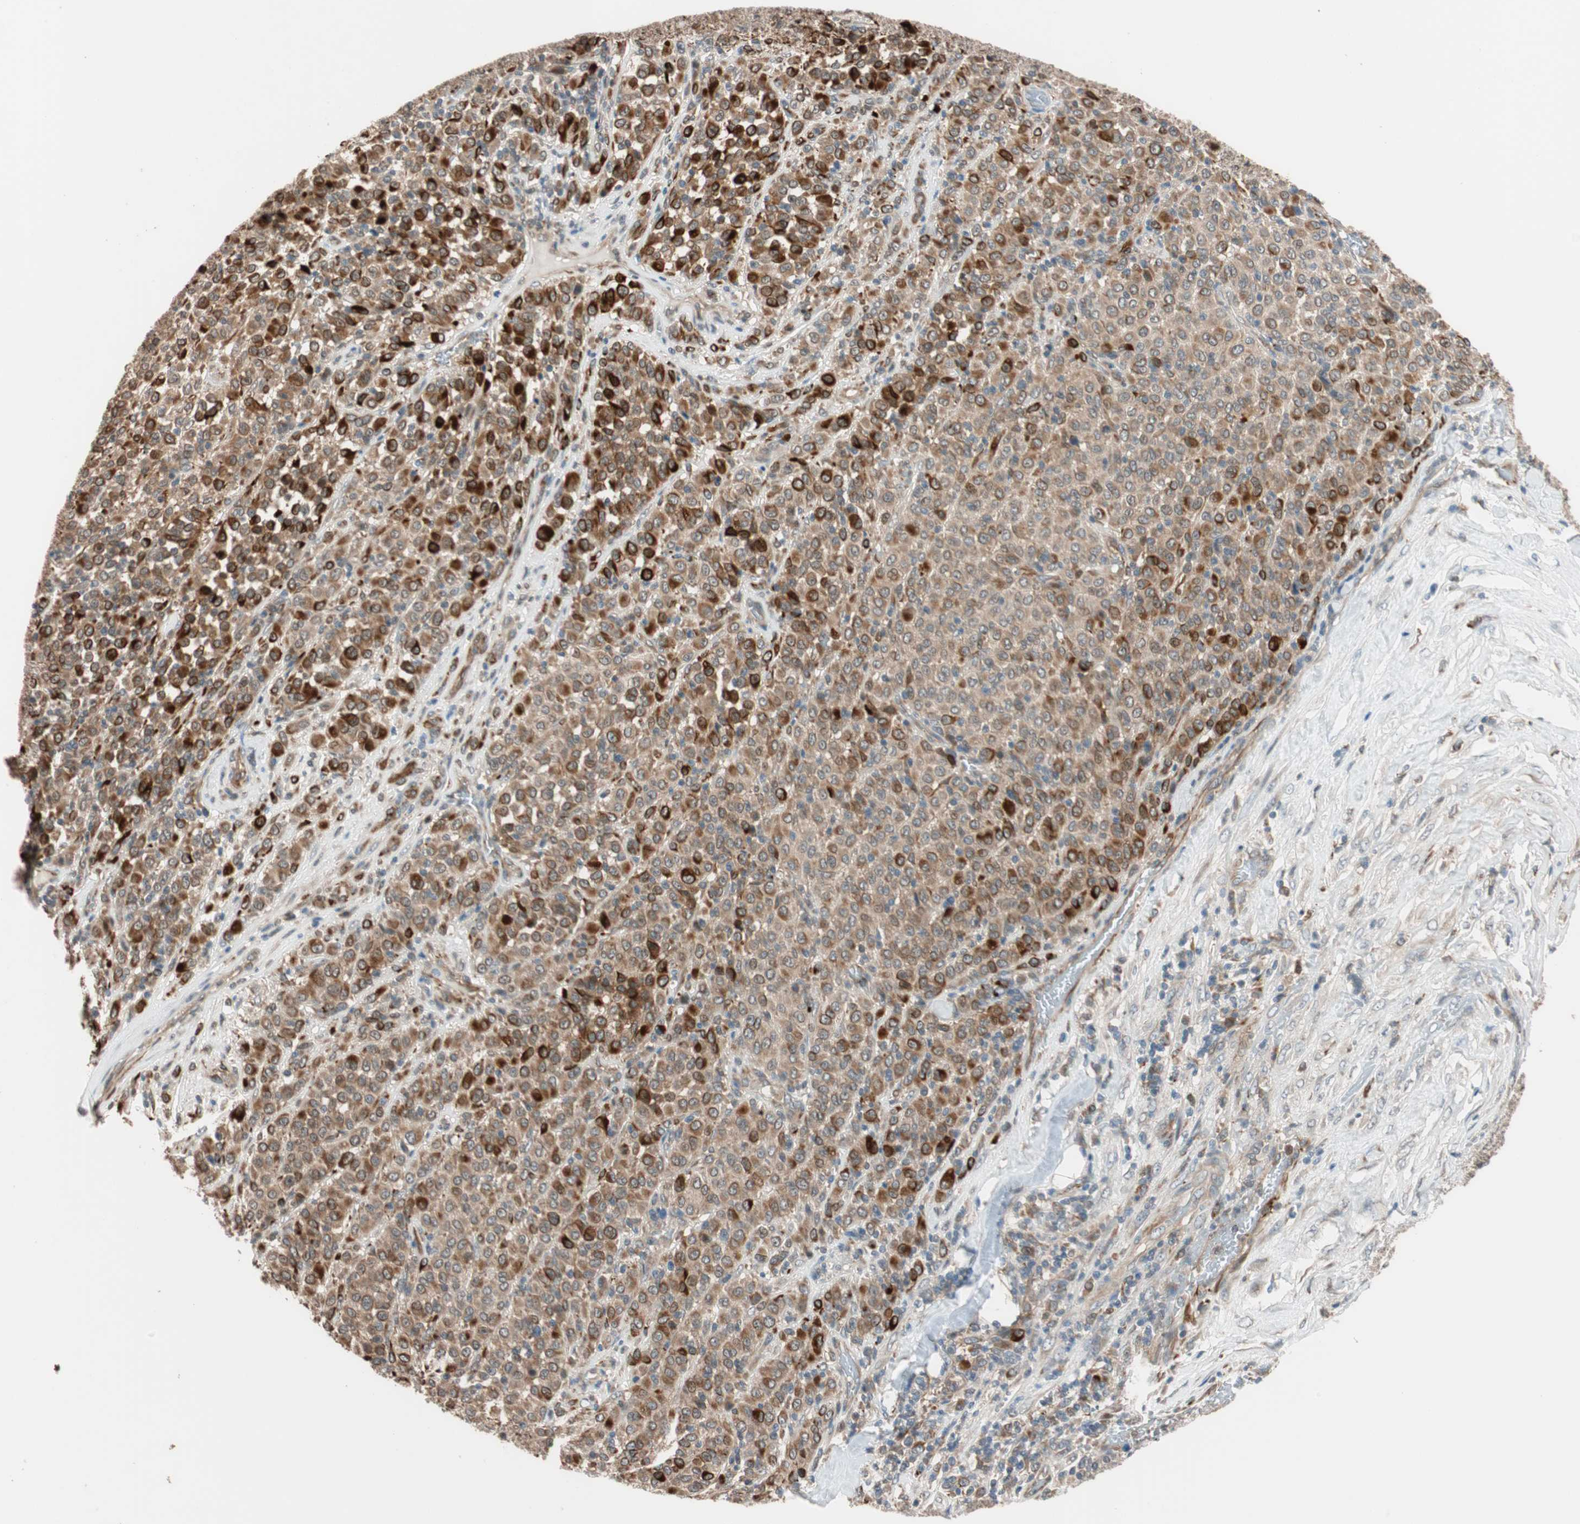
{"staining": {"intensity": "strong", "quantity": "25%-75%", "location": "cytoplasmic/membranous"}, "tissue": "melanoma", "cell_type": "Tumor cells", "image_type": "cancer", "snomed": [{"axis": "morphology", "description": "Malignant melanoma, Metastatic site"}, {"axis": "topography", "description": "Pancreas"}], "caption": "Malignant melanoma (metastatic site) stained with a brown dye exhibits strong cytoplasmic/membranous positive expression in about 25%-75% of tumor cells.", "gene": "PIK3R3", "patient": {"sex": "female", "age": 30}}